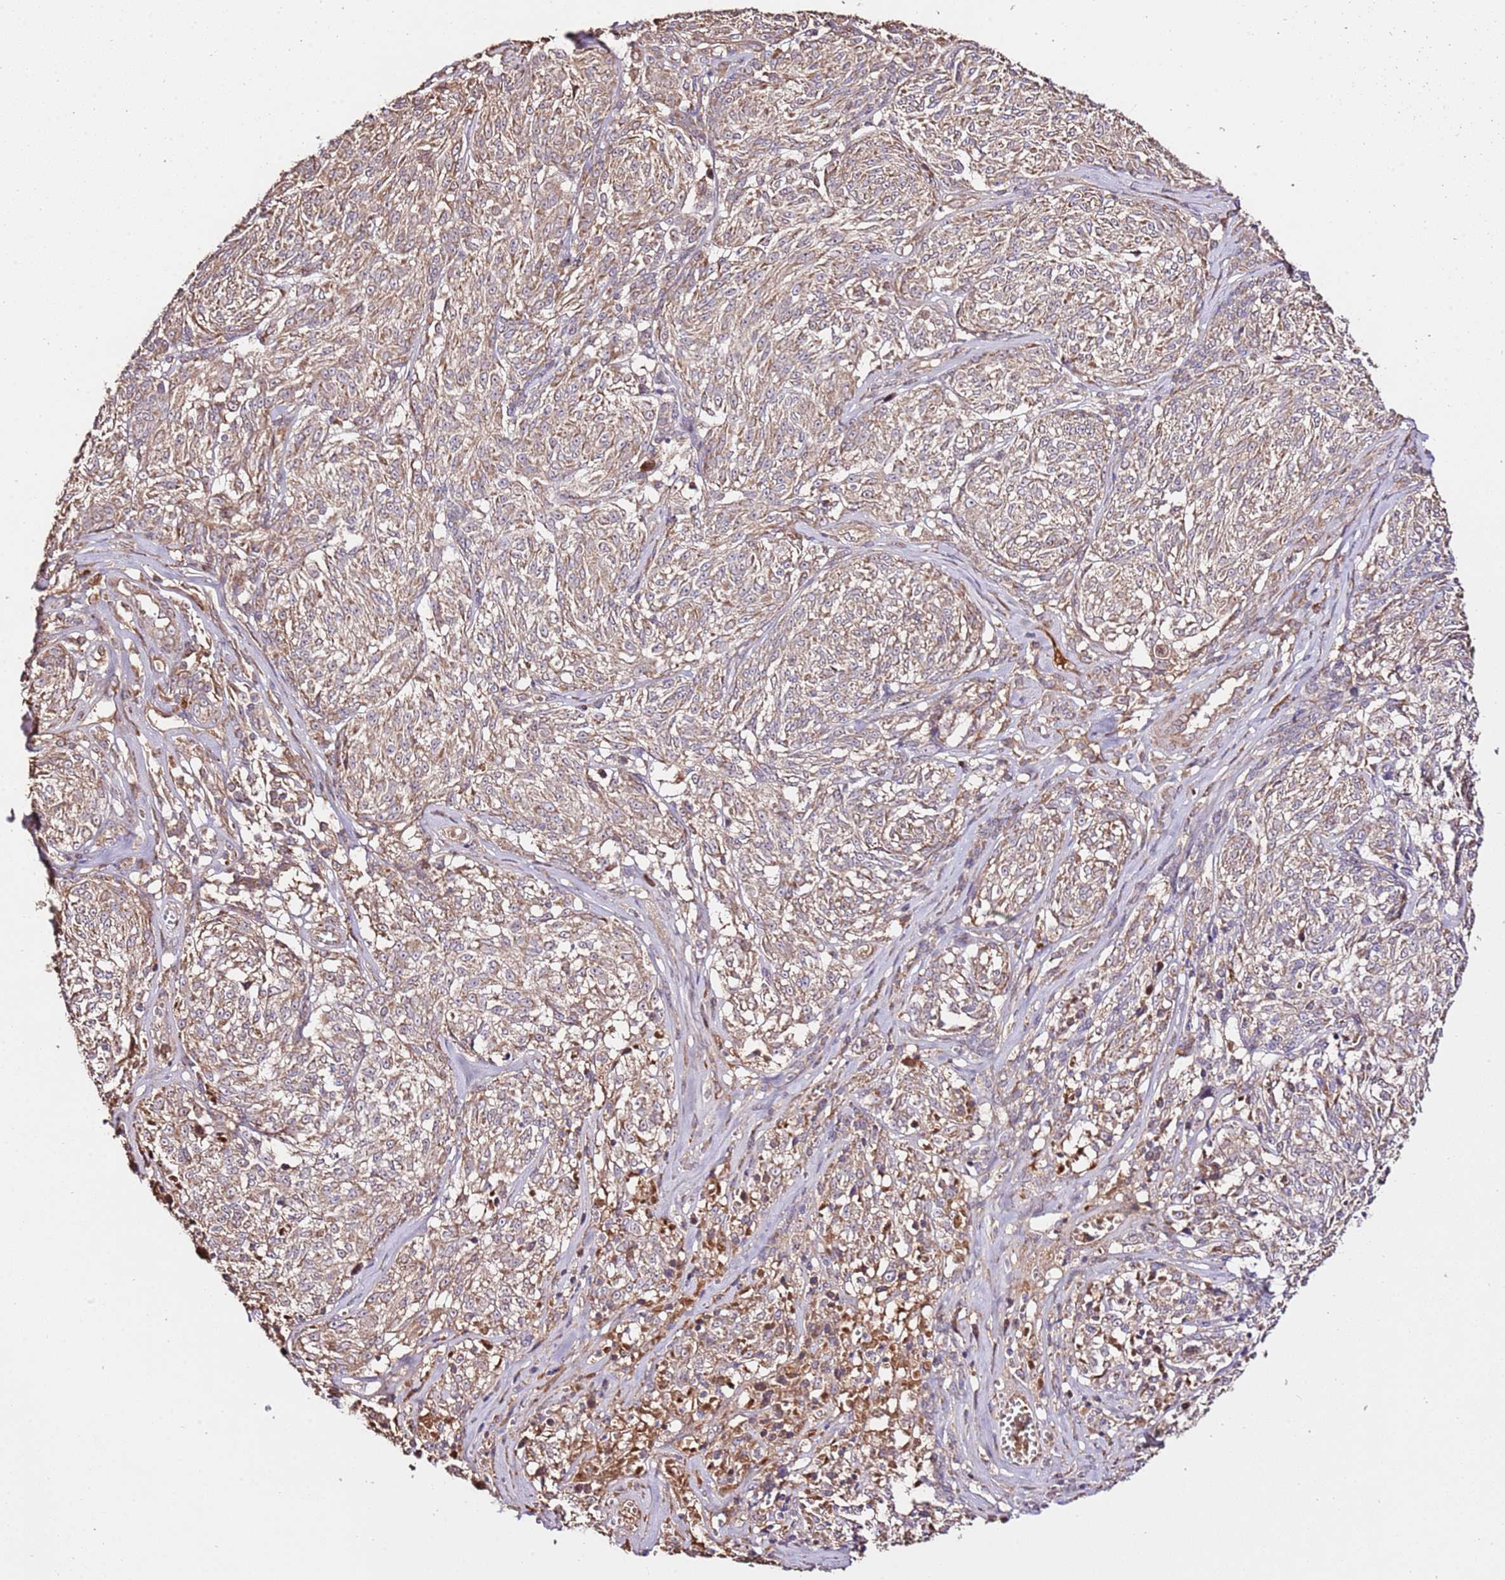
{"staining": {"intensity": "weak", "quantity": "25%-75%", "location": "cytoplasmic/membranous"}, "tissue": "melanoma", "cell_type": "Tumor cells", "image_type": "cancer", "snomed": [{"axis": "morphology", "description": "Malignant melanoma, NOS"}, {"axis": "topography", "description": "Skin"}], "caption": "Immunohistochemical staining of human malignant melanoma reveals weak cytoplasmic/membranous protein expression in approximately 25%-75% of tumor cells.", "gene": "CEP55", "patient": {"sex": "female", "age": 63}}